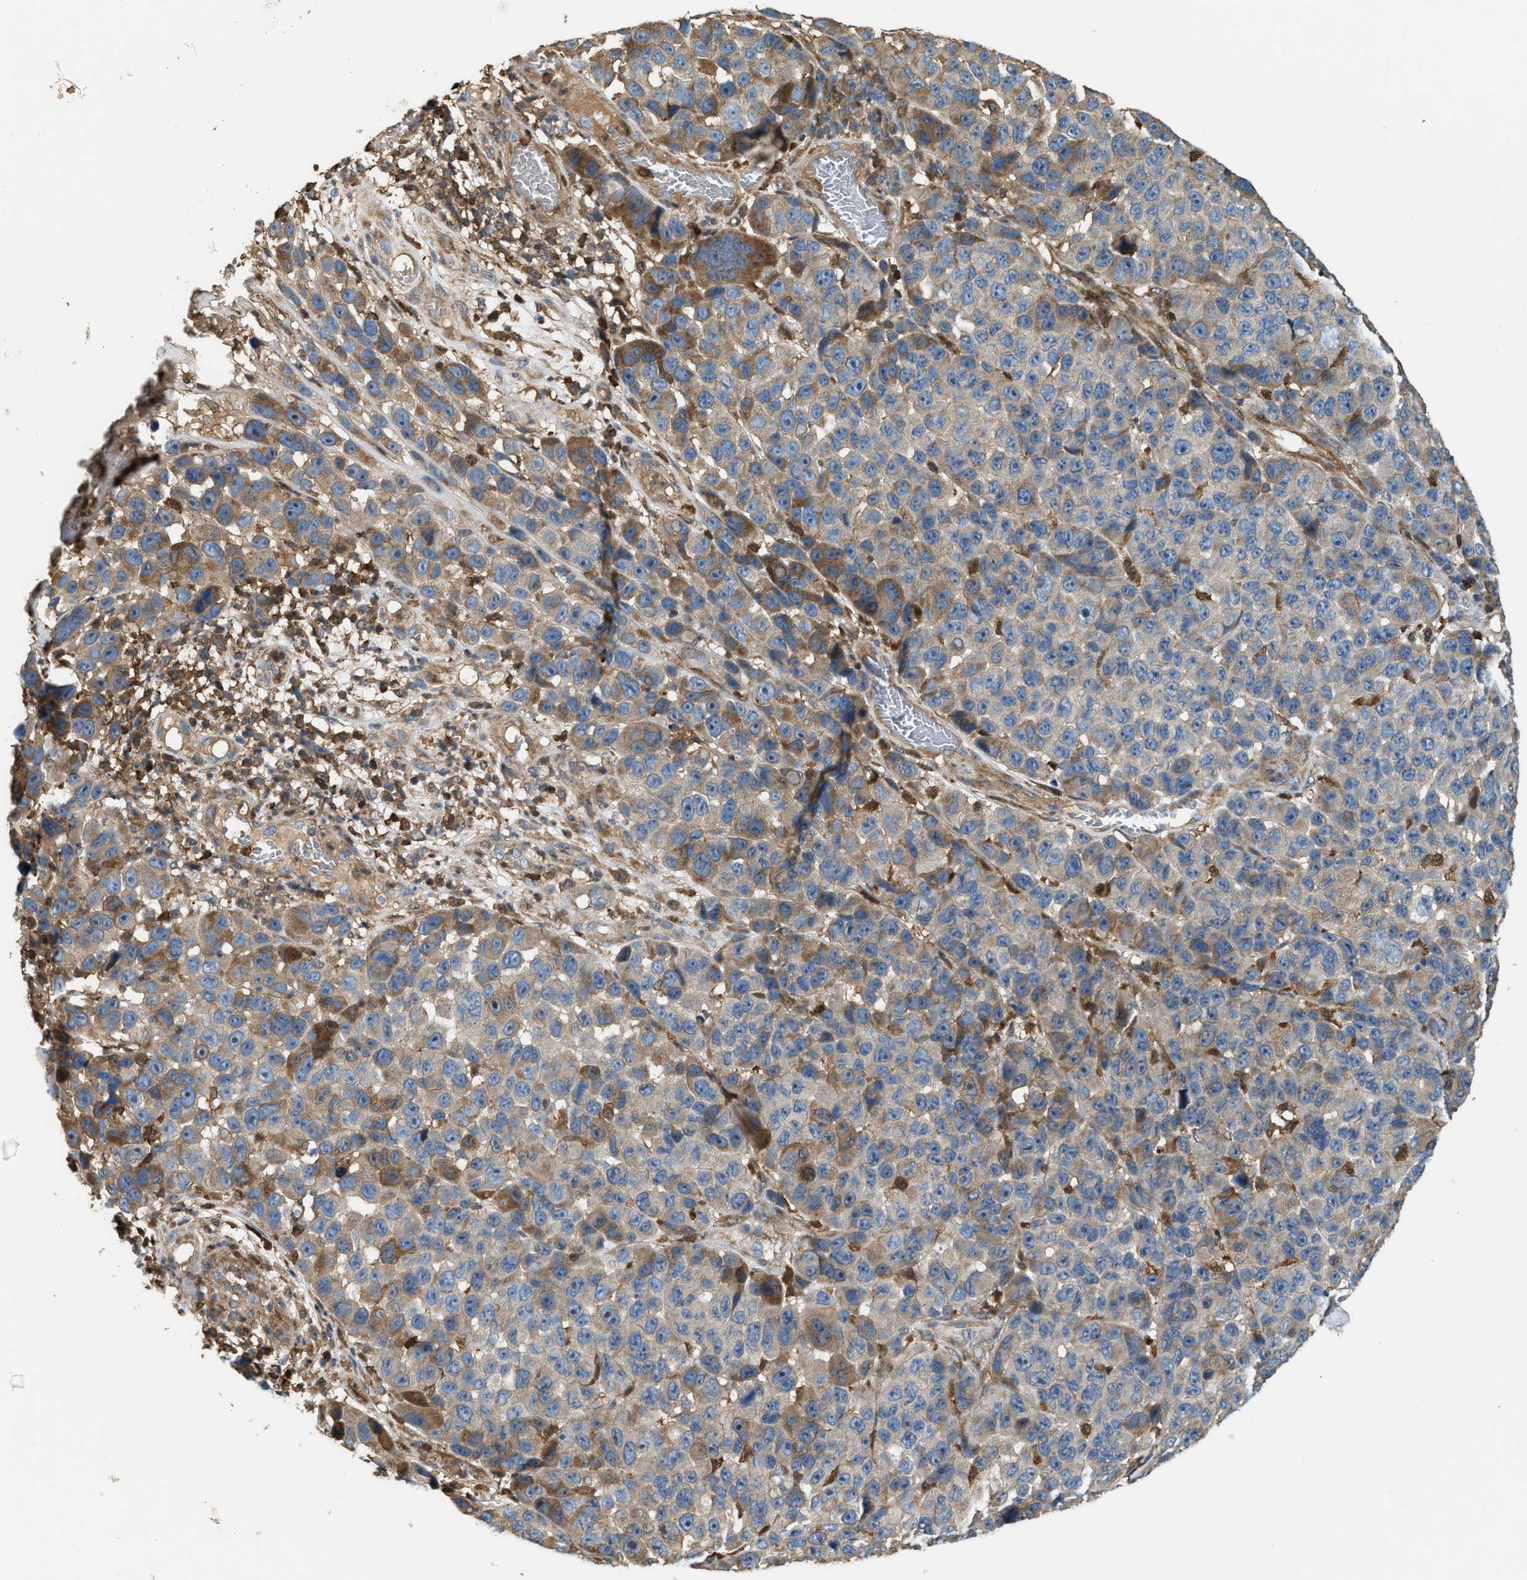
{"staining": {"intensity": "moderate", "quantity": "<25%", "location": "cytoplasmic/membranous"}, "tissue": "melanoma", "cell_type": "Tumor cells", "image_type": "cancer", "snomed": [{"axis": "morphology", "description": "Malignant melanoma, NOS"}, {"axis": "topography", "description": "Skin"}], "caption": "High-magnification brightfield microscopy of melanoma stained with DAB (brown) and counterstained with hematoxylin (blue). tumor cells exhibit moderate cytoplasmic/membranous positivity is present in about<25% of cells.", "gene": "SERPINB5", "patient": {"sex": "male", "age": 53}}